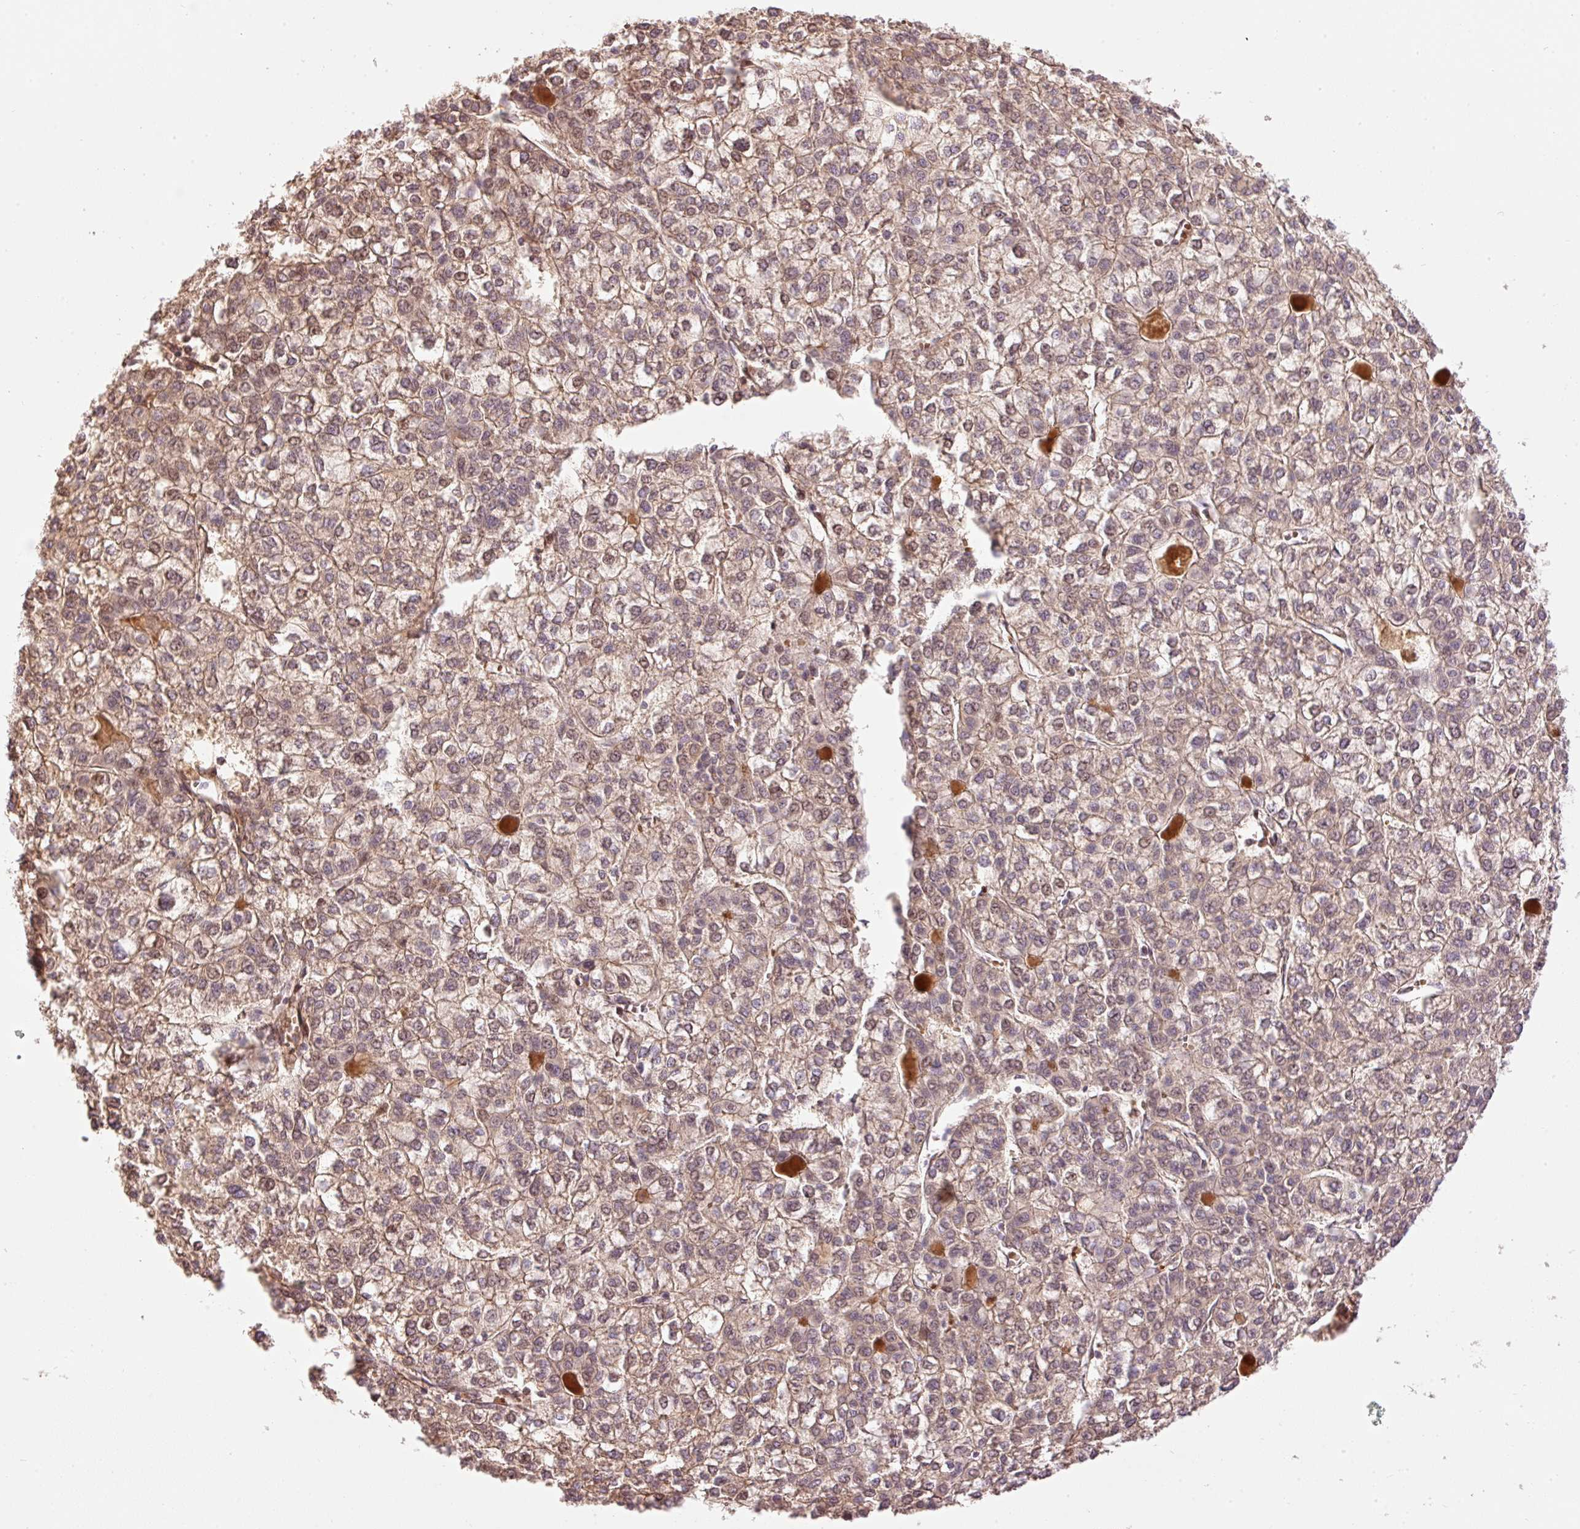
{"staining": {"intensity": "moderate", "quantity": ">75%", "location": "cytoplasmic/membranous,nuclear"}, "tissue": "liver cancer", "cell_type": "Tumor cells", "image_type": "cancer", "snomed": [{"axis": "morphology", "description": "Carcinoma, Hepatocellular, NOS"}, {"axis": "topography", "description": "Liver"}], "caption": "Protein positivity by IHC reveals moderate cytoplasmic/membranous and nuclear positivity in about >75% of tumor cells in liver hepatocellular carcinoma.", "gene": "CMTM8", "patient": {"sex": "female", "age": 43}}